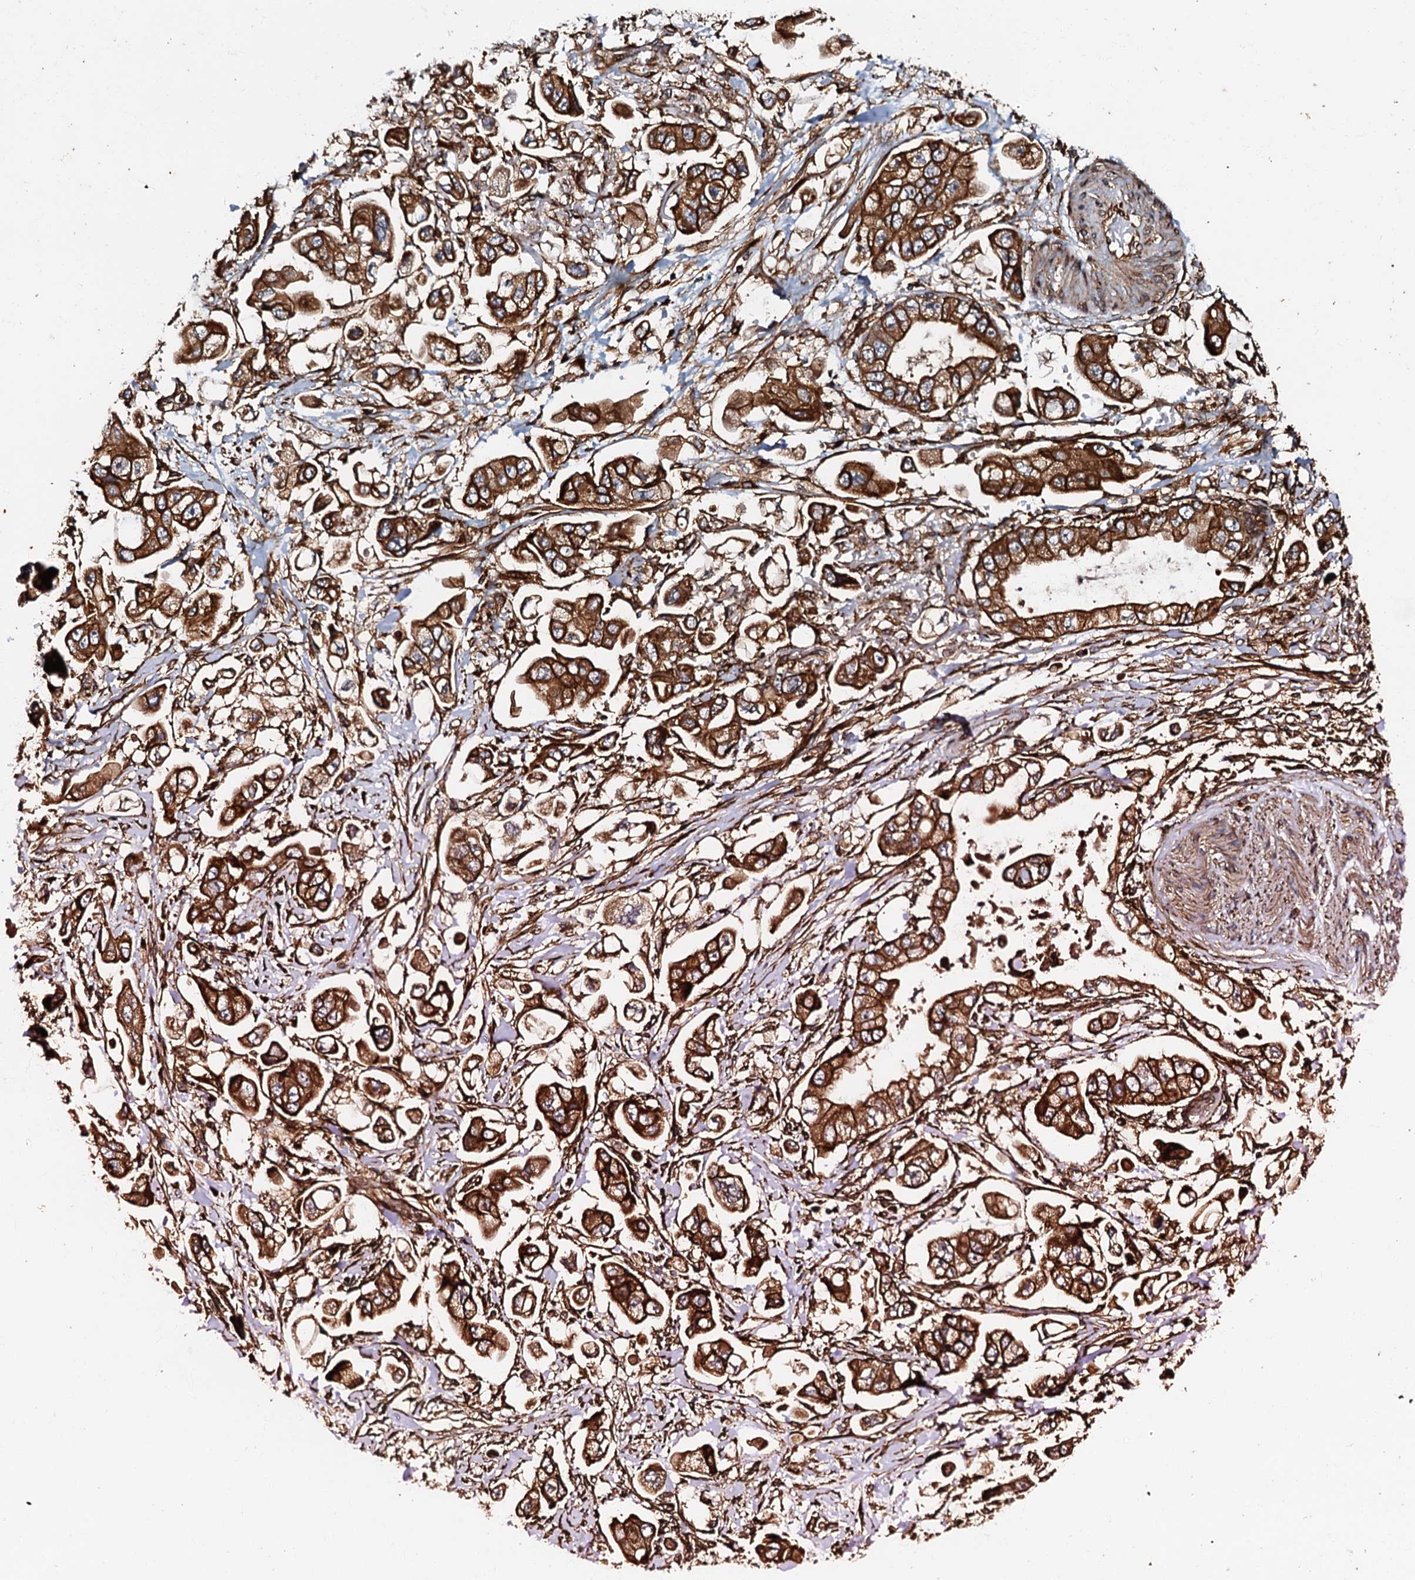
{"staining": {"intensity": "strong", "quantity": ">75%", "location": "cytoplasmic/membranous"}, "tissue": "stomach cancer", "cell_type": "Tumor cells", "image_type": "cancer", "snomed": [{"axis": "morphology", "description": "Adenocarcinoma, NOS"}, {"axis": "topography", "description": "Stomach"}], "caption": "Immunohistochemistry of human stomach cancer reveals high levels of strong cytoplasmic/membranous positivity in approximately >75% of tumor cells.", "gene": "BLOC1S6", "patient": {"sex": "male", "age": 62}}